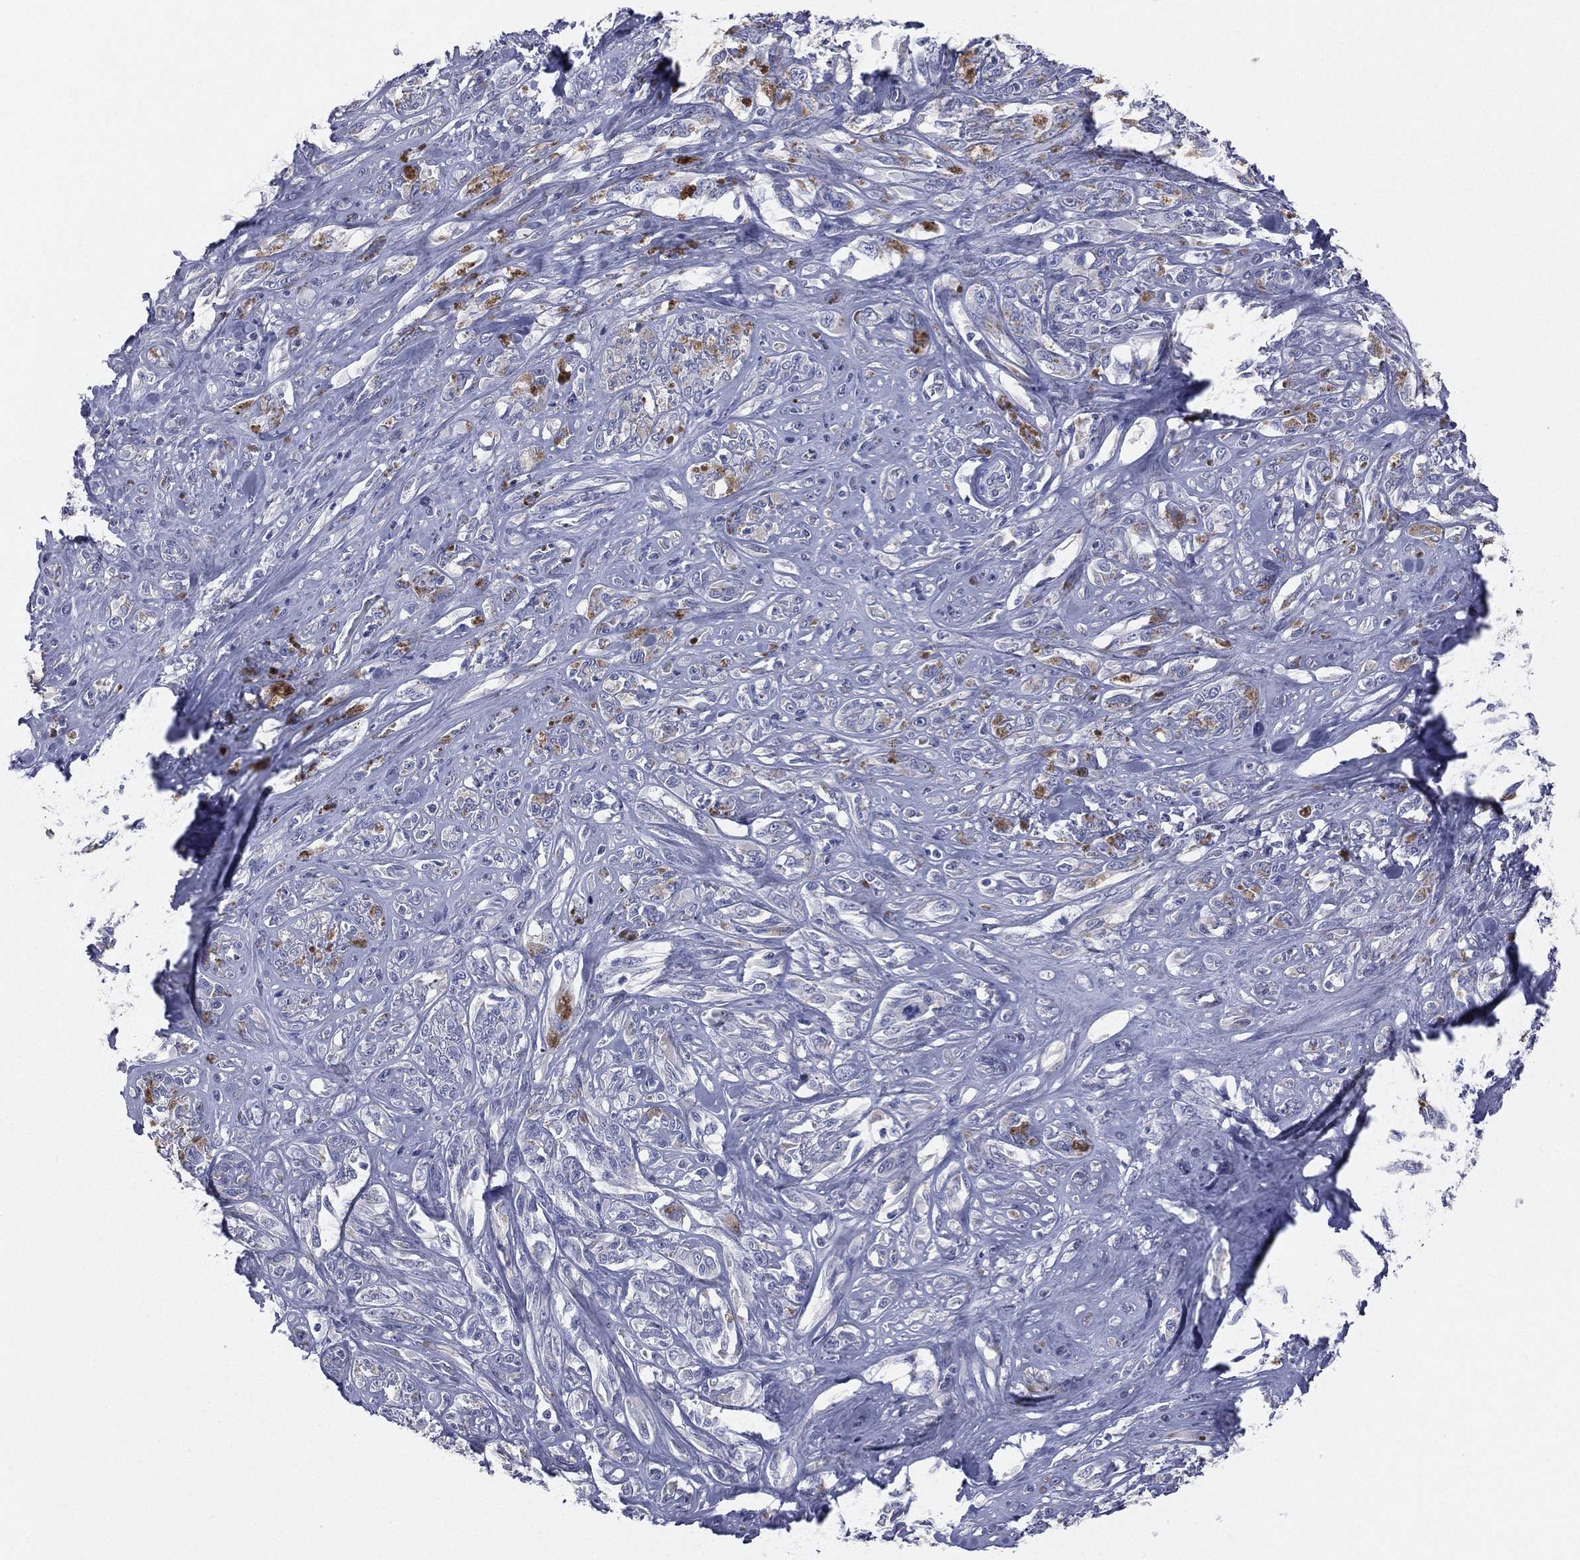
{"staining": {"intensity": "negative", "quantity": "none", "location": "none"}, "tissue": "melanoma", "cell_type": "Tumor cells", "image_type": "cancer", "snomed": [{"axis": "morphology", "description": "Malignant melanoma, NOS"}, {"axis": "topography", "description": "Skin"}], "caption": "Human melanoma stained for a protein using immunohistochemistry (IHC) demonstrates no staining in tumor cells.", "gene": "STK31", "patient": {"sex": "female", "age": 91}}